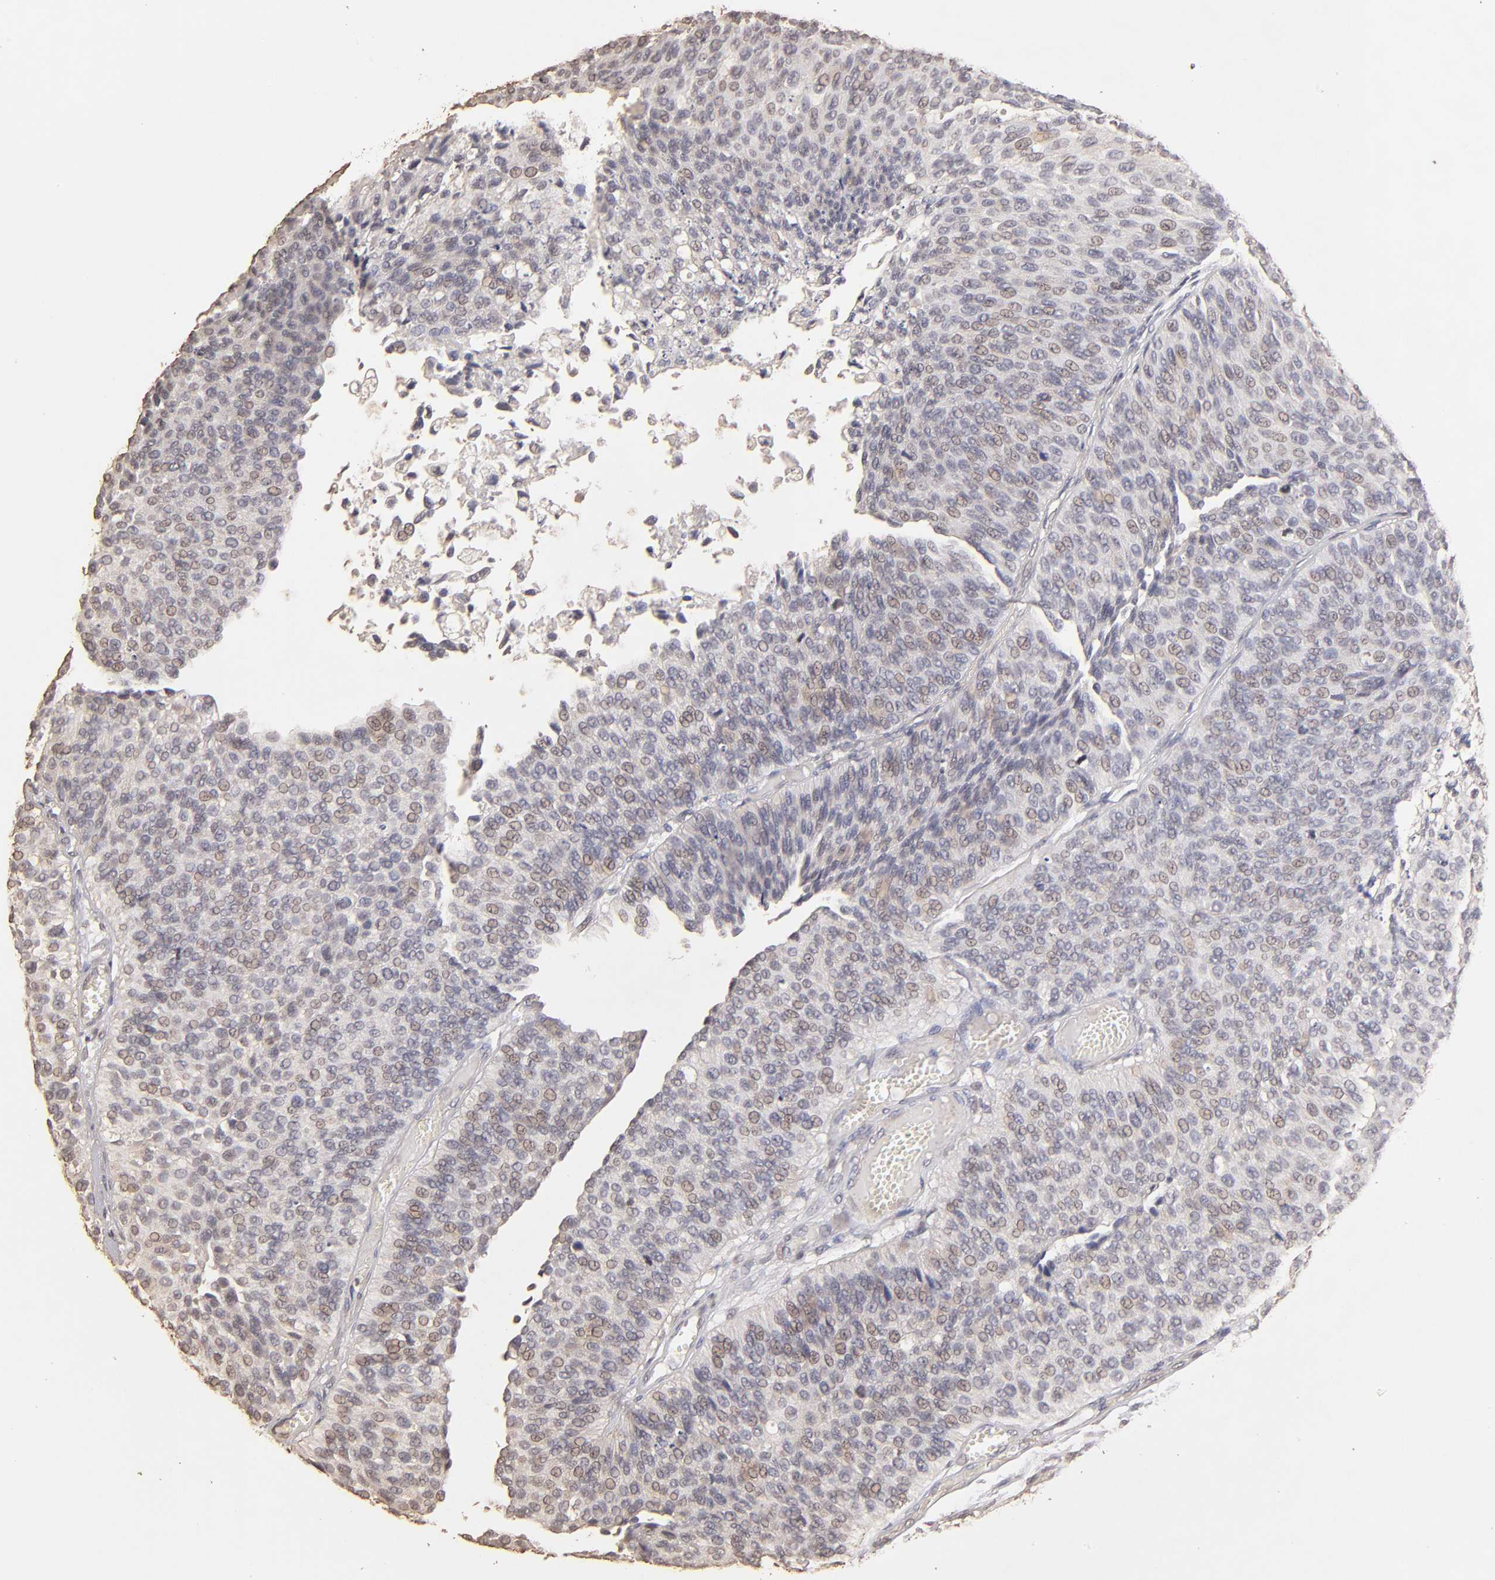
{"staining": {"intensity": "moderate", "quantity": "25%-75%", "location": "cytoplasmic/membranous"}, "tissue": "urothelial cancer", "cell_type": "Tumor cells", "image_type": "cancer", "snomed": [{"axis": "morphology", "description": "Urothelial carcinoma, Low grade"}, {"axis": "topography", "description": "Urinary bladder"}], "caption": "Human urothelial cancer stained with a brown dye exhibits moderate cytoplasmic/membranous positive positivity in approximately 25%-75% of tumor cells.", "gene": "OPHN1", "patient": {"sex": "male", "age": 84}}